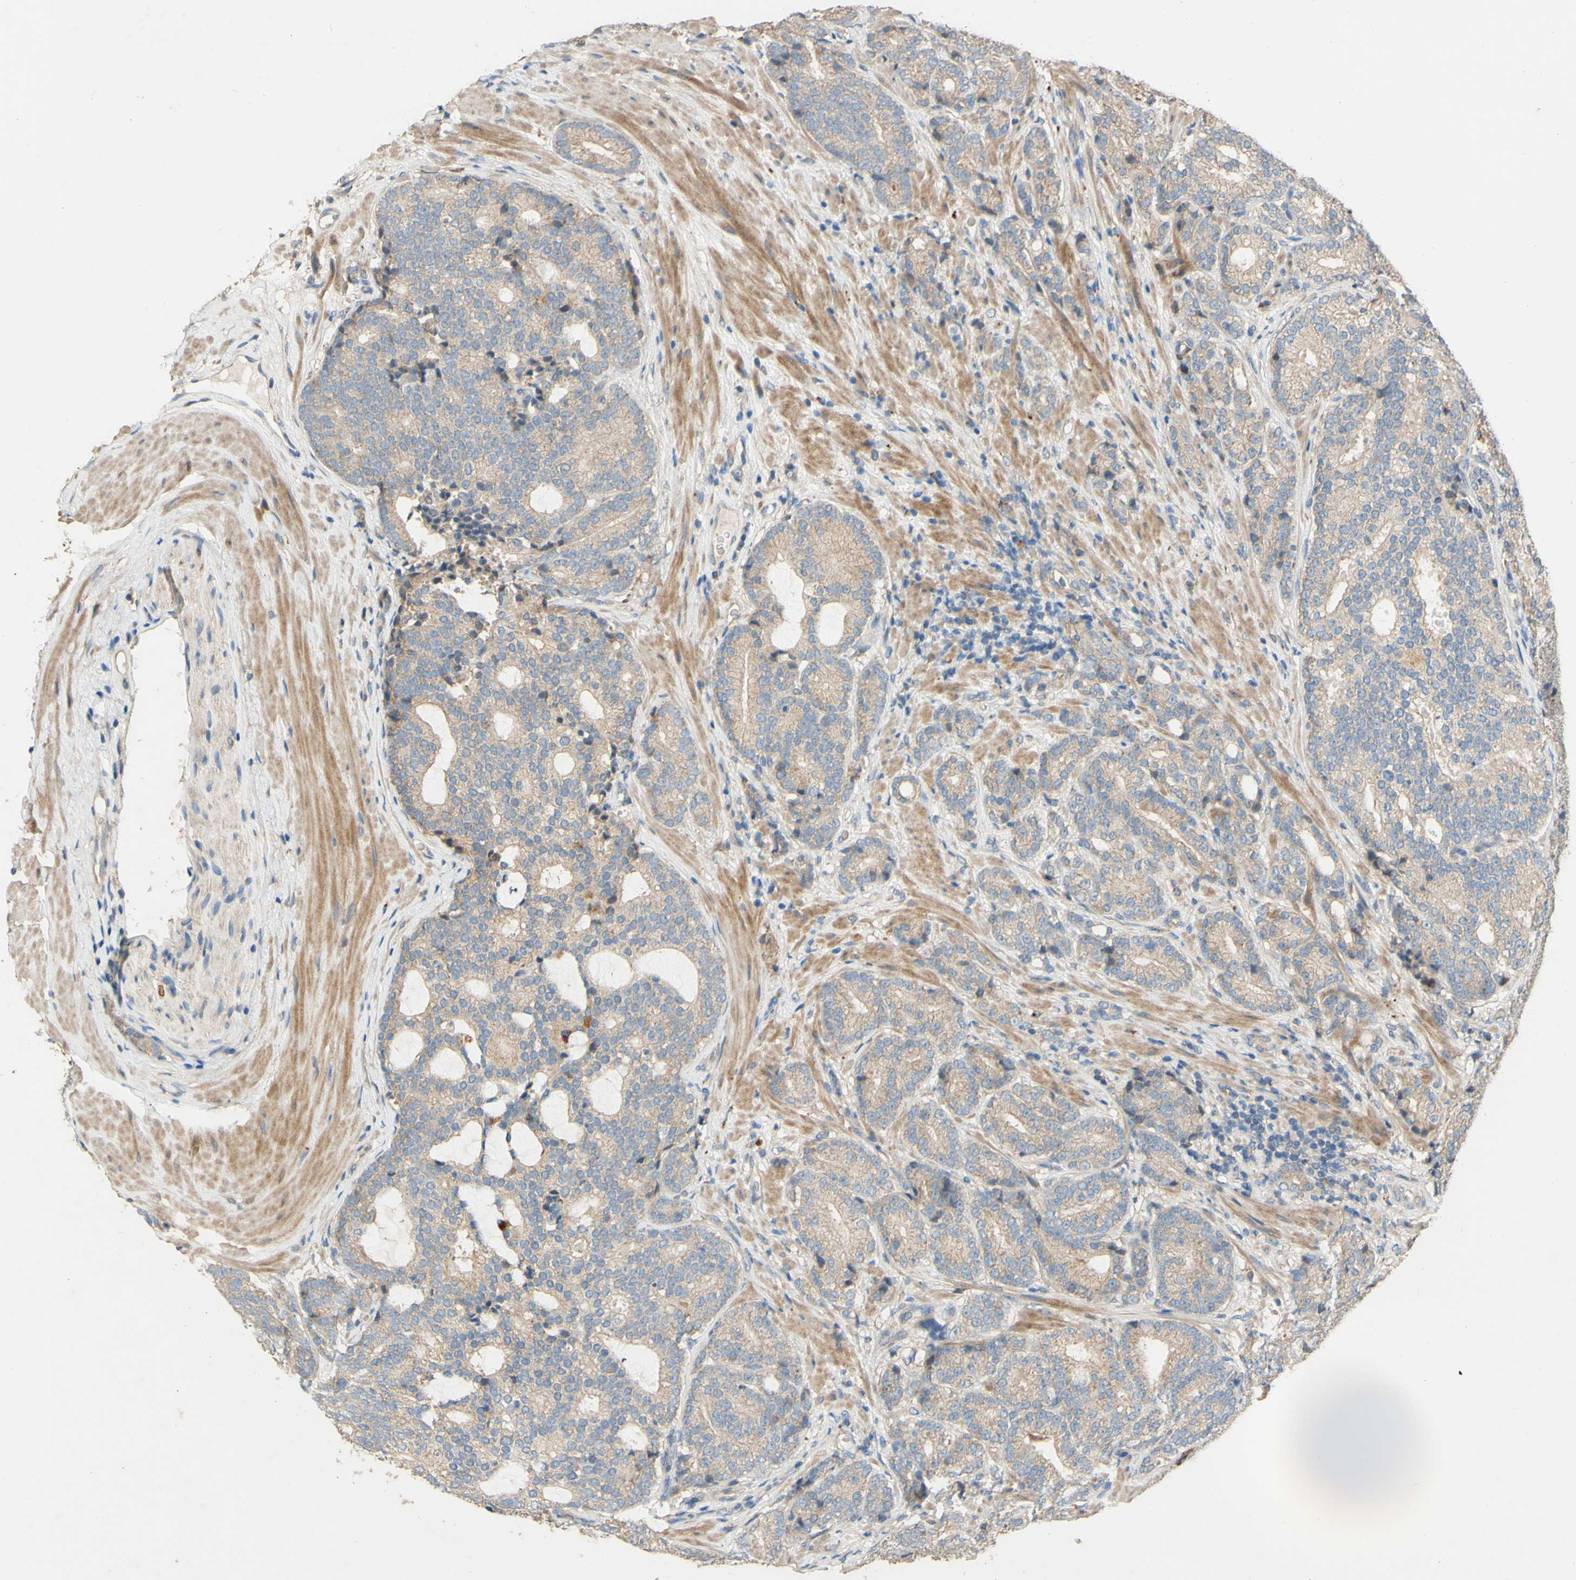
{"staining": {"intensity": "weak", "quantity": "25%-75%", "location": "cytoplasmic/membranous"}, "tissue": "prostate cancer", "cell_type": "Tumor cells", "image_type": "cancer", "snomed": [{"axis": "morphology", "description": "Adenocarcinoma, High grade"}, {"axis": "topography", "description": "Prostate"}], "caption": "The histopathology image shows immunohistochemical staining of high-grade adenocarcinoma (prostate). There is weak cytoplasmic/membranous expression is seen in about 25%-75% of tumor cells.", "gene": "DKK3", "patient": {"sex": "male", "age": 61}}